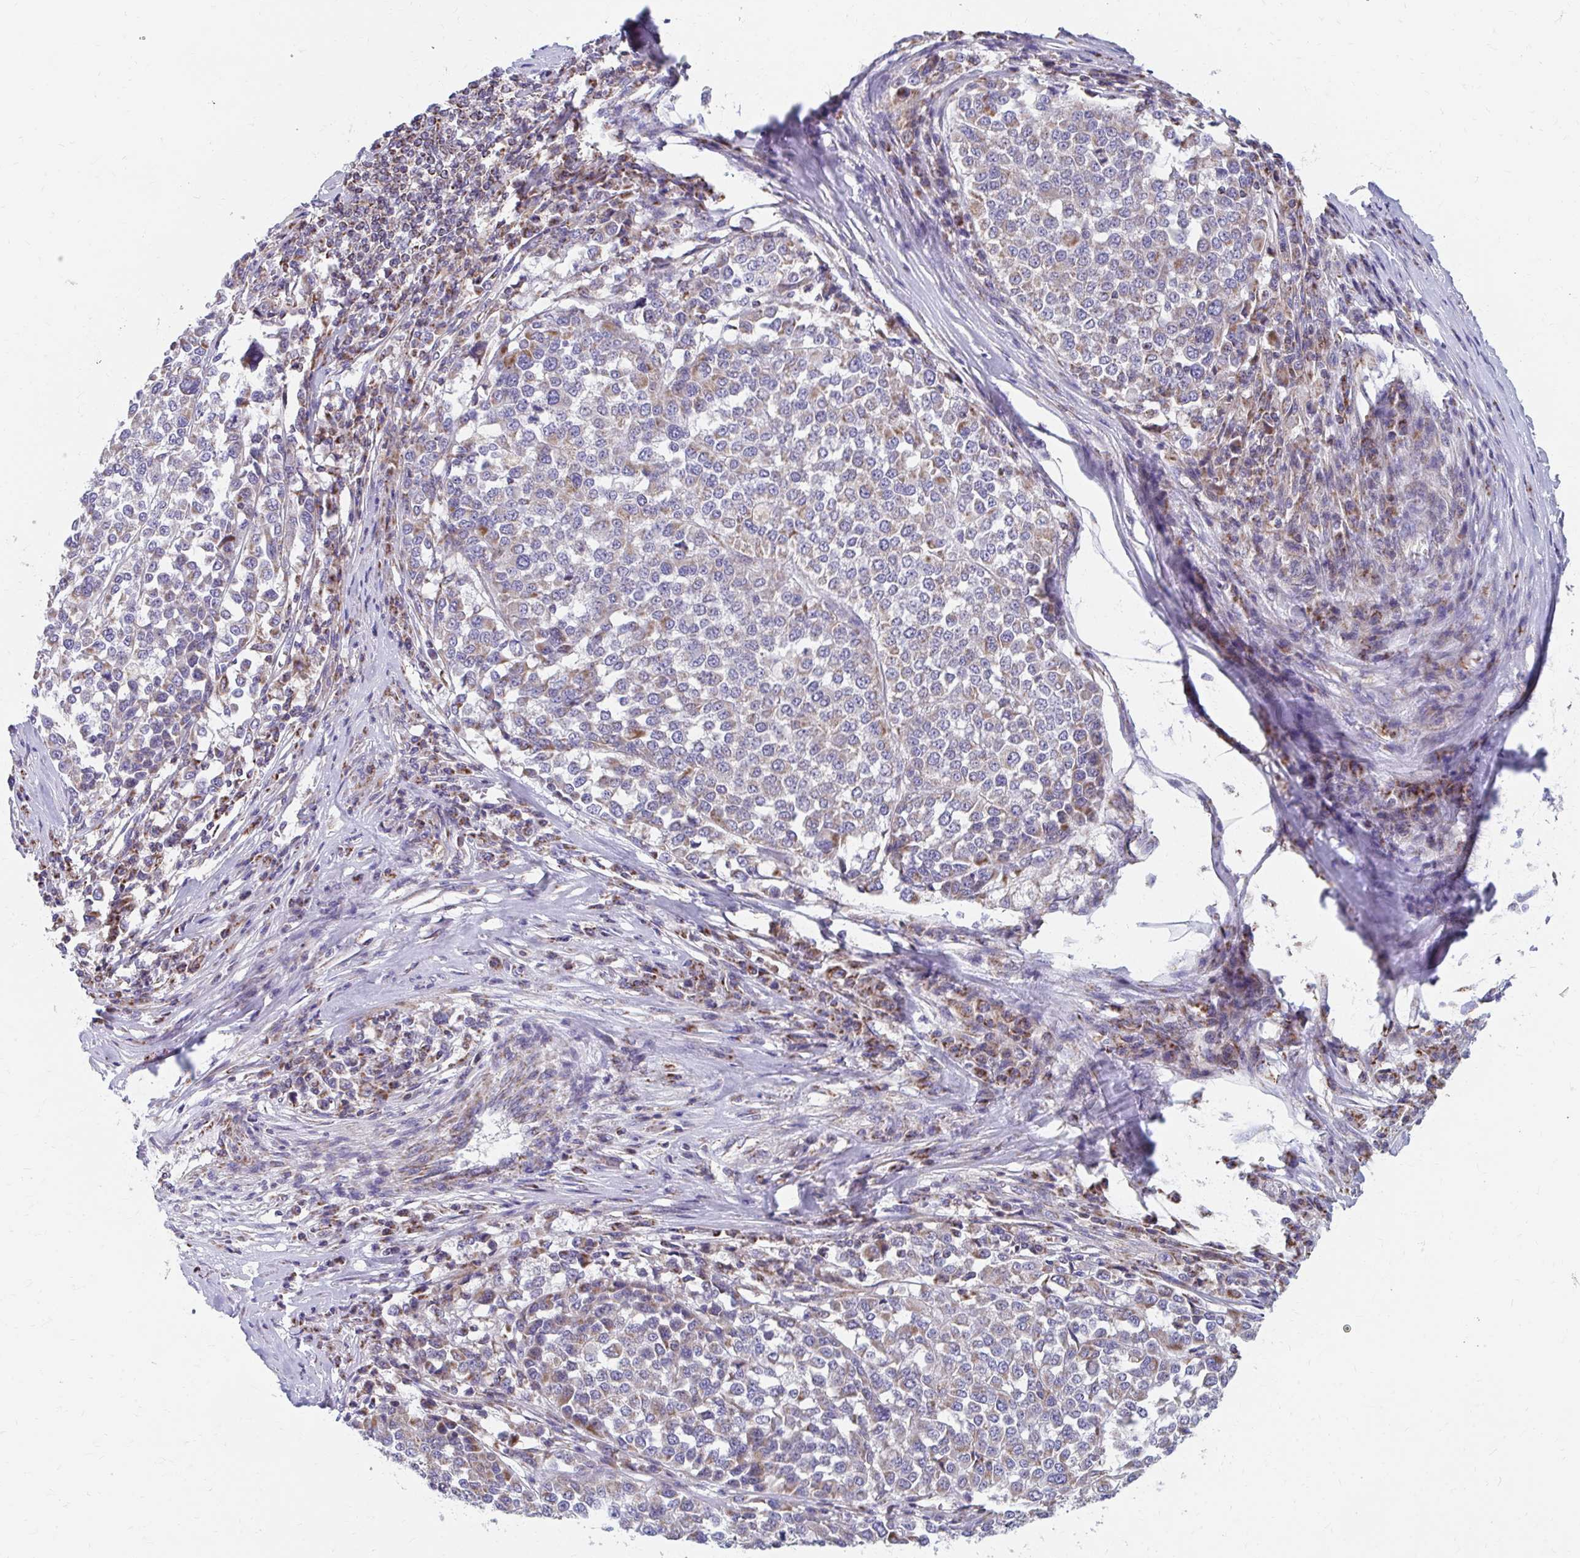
{"staining": {"intensity": "weak", "quantity": "25%-75%", "location": "cytoplasmic/membranous"}, "tissue": "melanoma", "cell_type": "Tumor cells", "image_type": "cancer", "snomed": [{"axis": "morphology", "description": "Malignant melanoma, Metastatic site"}, {"axis": "topography", "description": "Lymph node"}], "caption": "A photomicrograph of melanoma stained for a protein shows weak cytoplasmic/membranous brown staining in tumor cells. The staining was performed using DAB, with brown indicating positive protein expression. Nuclei are stained blue with hematoxylin.", "gene": "RCC1L", "patient": {"sex": "male", "age": 44}}